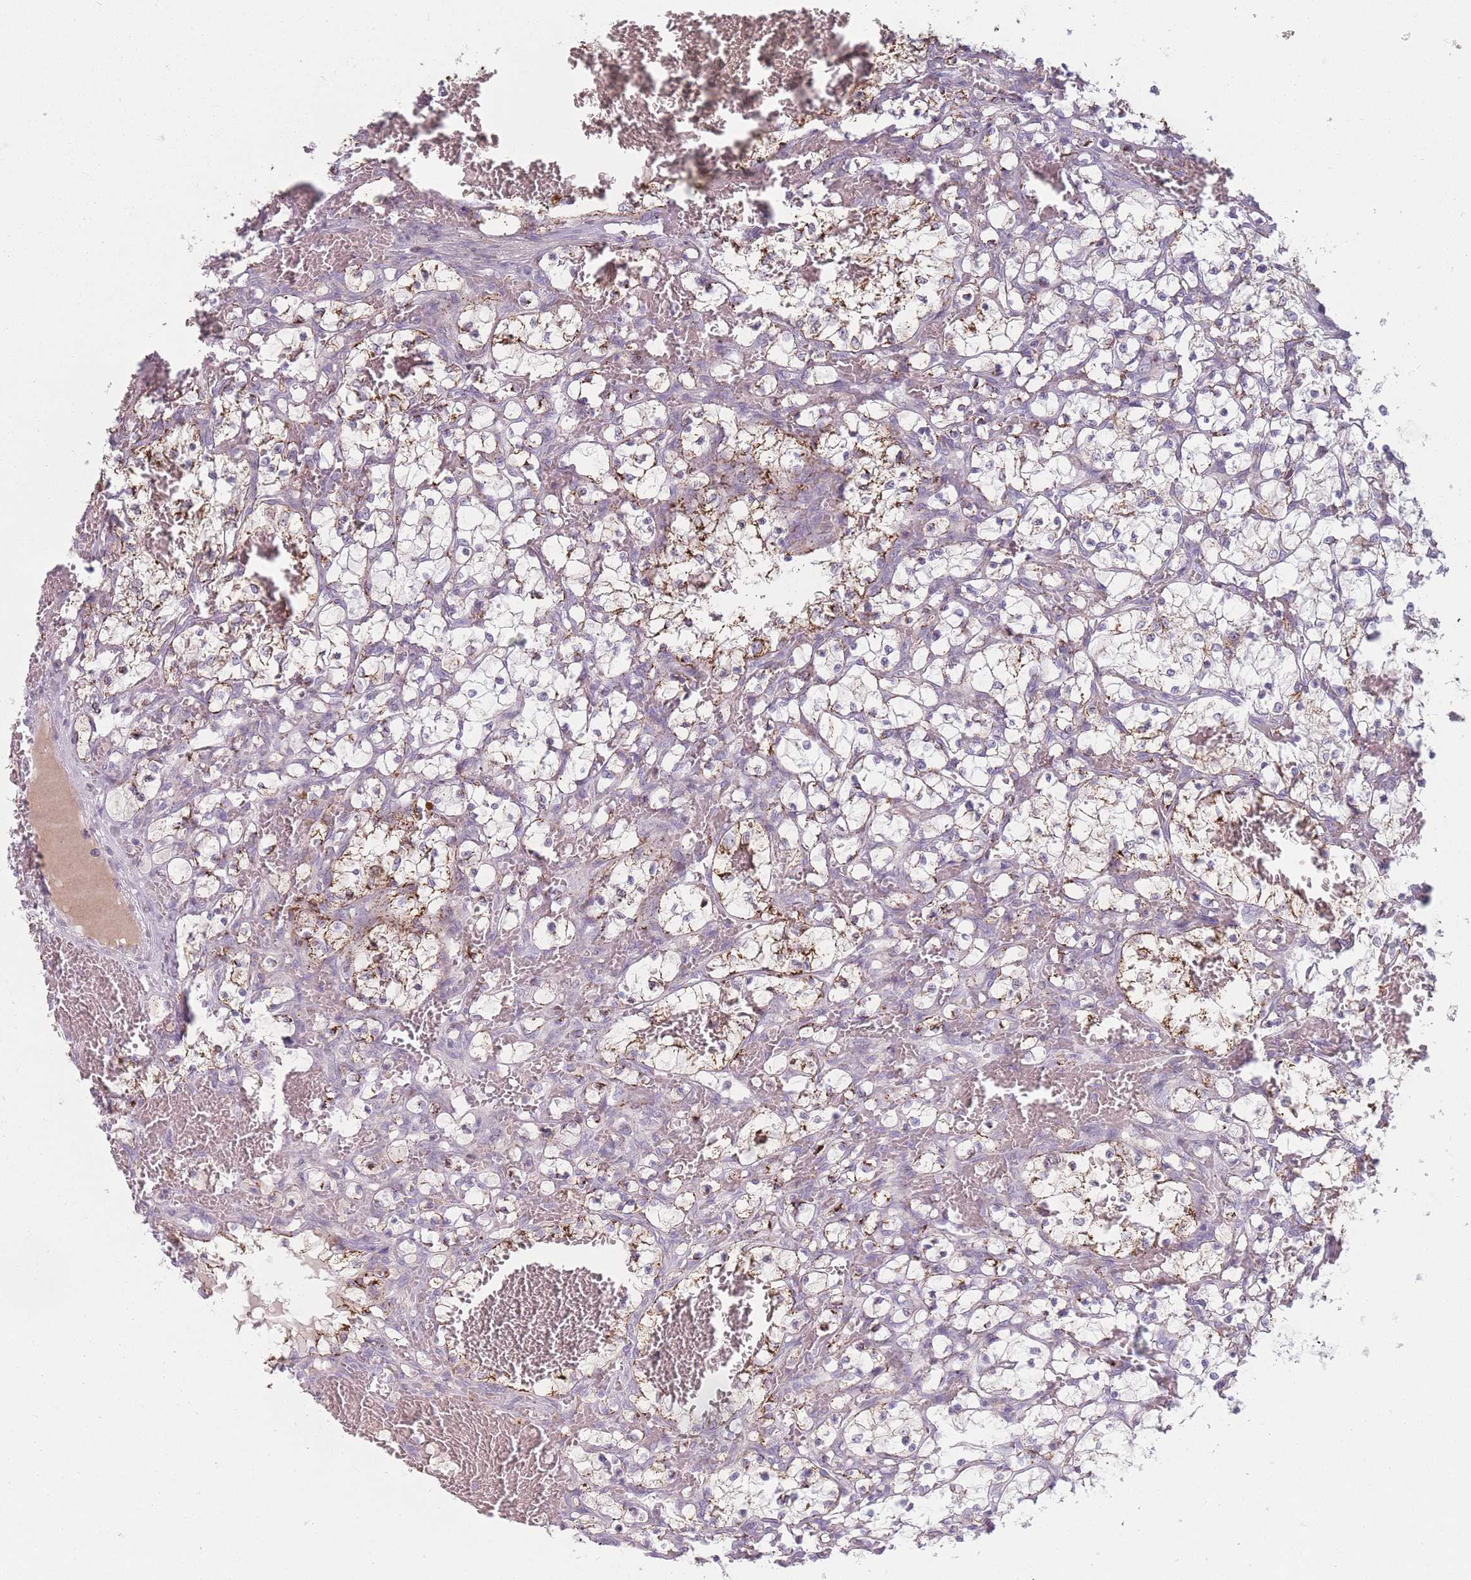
{"staining": {"intensity": "moderate", "quantity": "<25%", "location": "cytoplasmic/membranous"}, "tissue": "renal cancer", "cell_type": "Tumor cells", "image_type": "cancer", "snomed": [{"axis": "morphology", "description": "Adenocarcinoma, NOS"}, {"axis": "topography", "description": "Kidney"}], "caption": "Renal cancer (adenocarcinoma) stained for a protein (brown) reveals moderate cytoplasmic/membranous positive positivity in approximately <25% of tumor cells.", "gene": "PEX11B", "patient": {"sex": "female", "age": 69}}